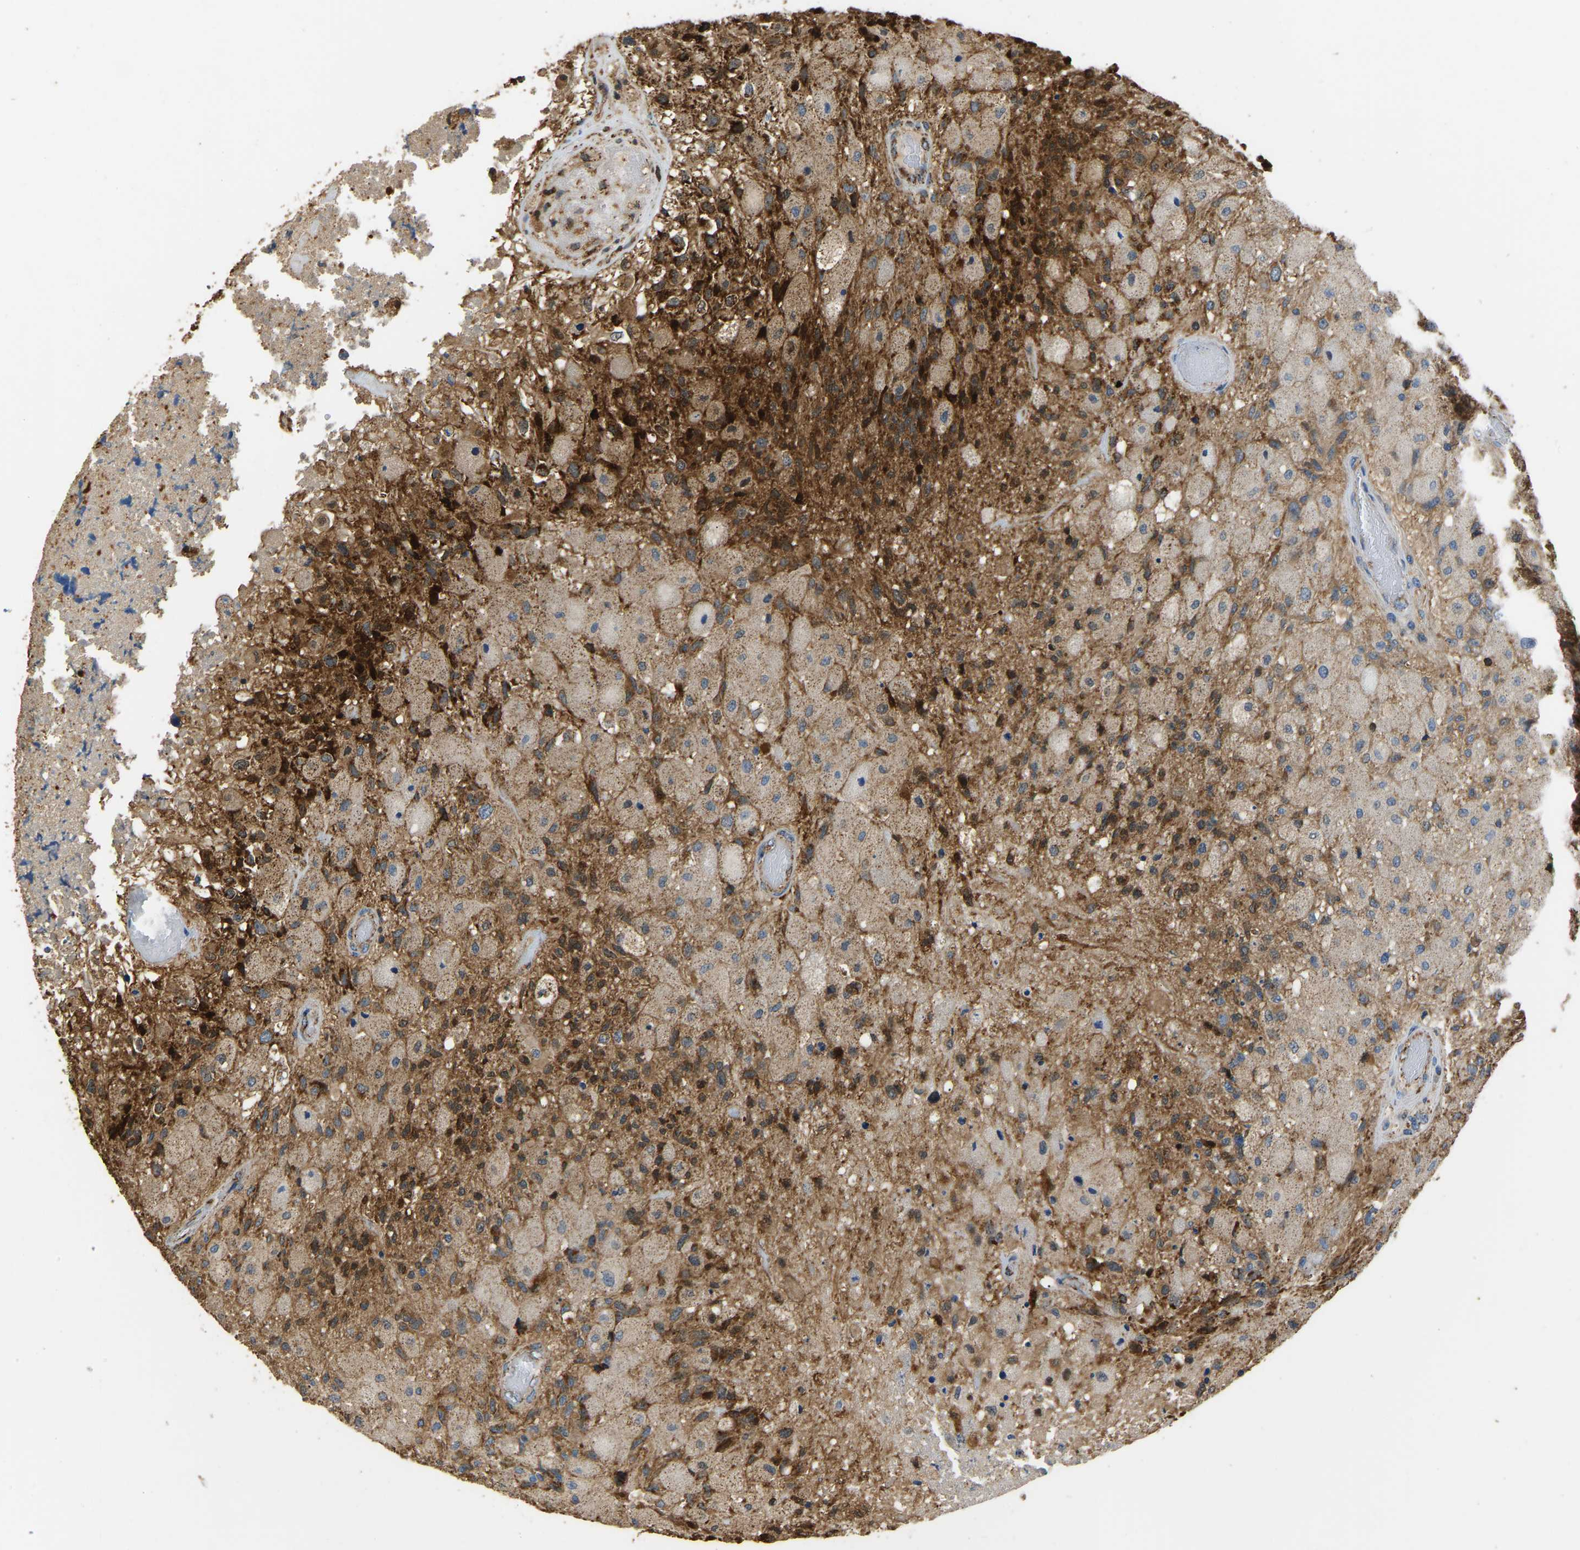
{"staining": {"intensity": "moderate", "quantity": ">75%", "location": "cytoplasmic/membranous"}, "tissue": "glioma", "cell_type": "Tumor cells", "image_type": "cancer", "snomed": [{"axis": "morphology", "description": "Normal tissue, NOS"}, {"axis": "morphology", "description": "Glioma, malignant, High grade"}, {"axis": "topography", "description": "Cerebral cortex"}], "caption": "IHC staining of glioma, which reveals medium levels of moderate cytoplasmic/membranous positivity in approximately >75% of tumor cells indicating moderate cytoplasmic/membranous protein expression. The staining was performed using DAB (brown) for protein detection and nuclei were counterstained in hematoxylin (blue).", "gene": "TUFM", "patient": {"sex": "male", "age": 77}}